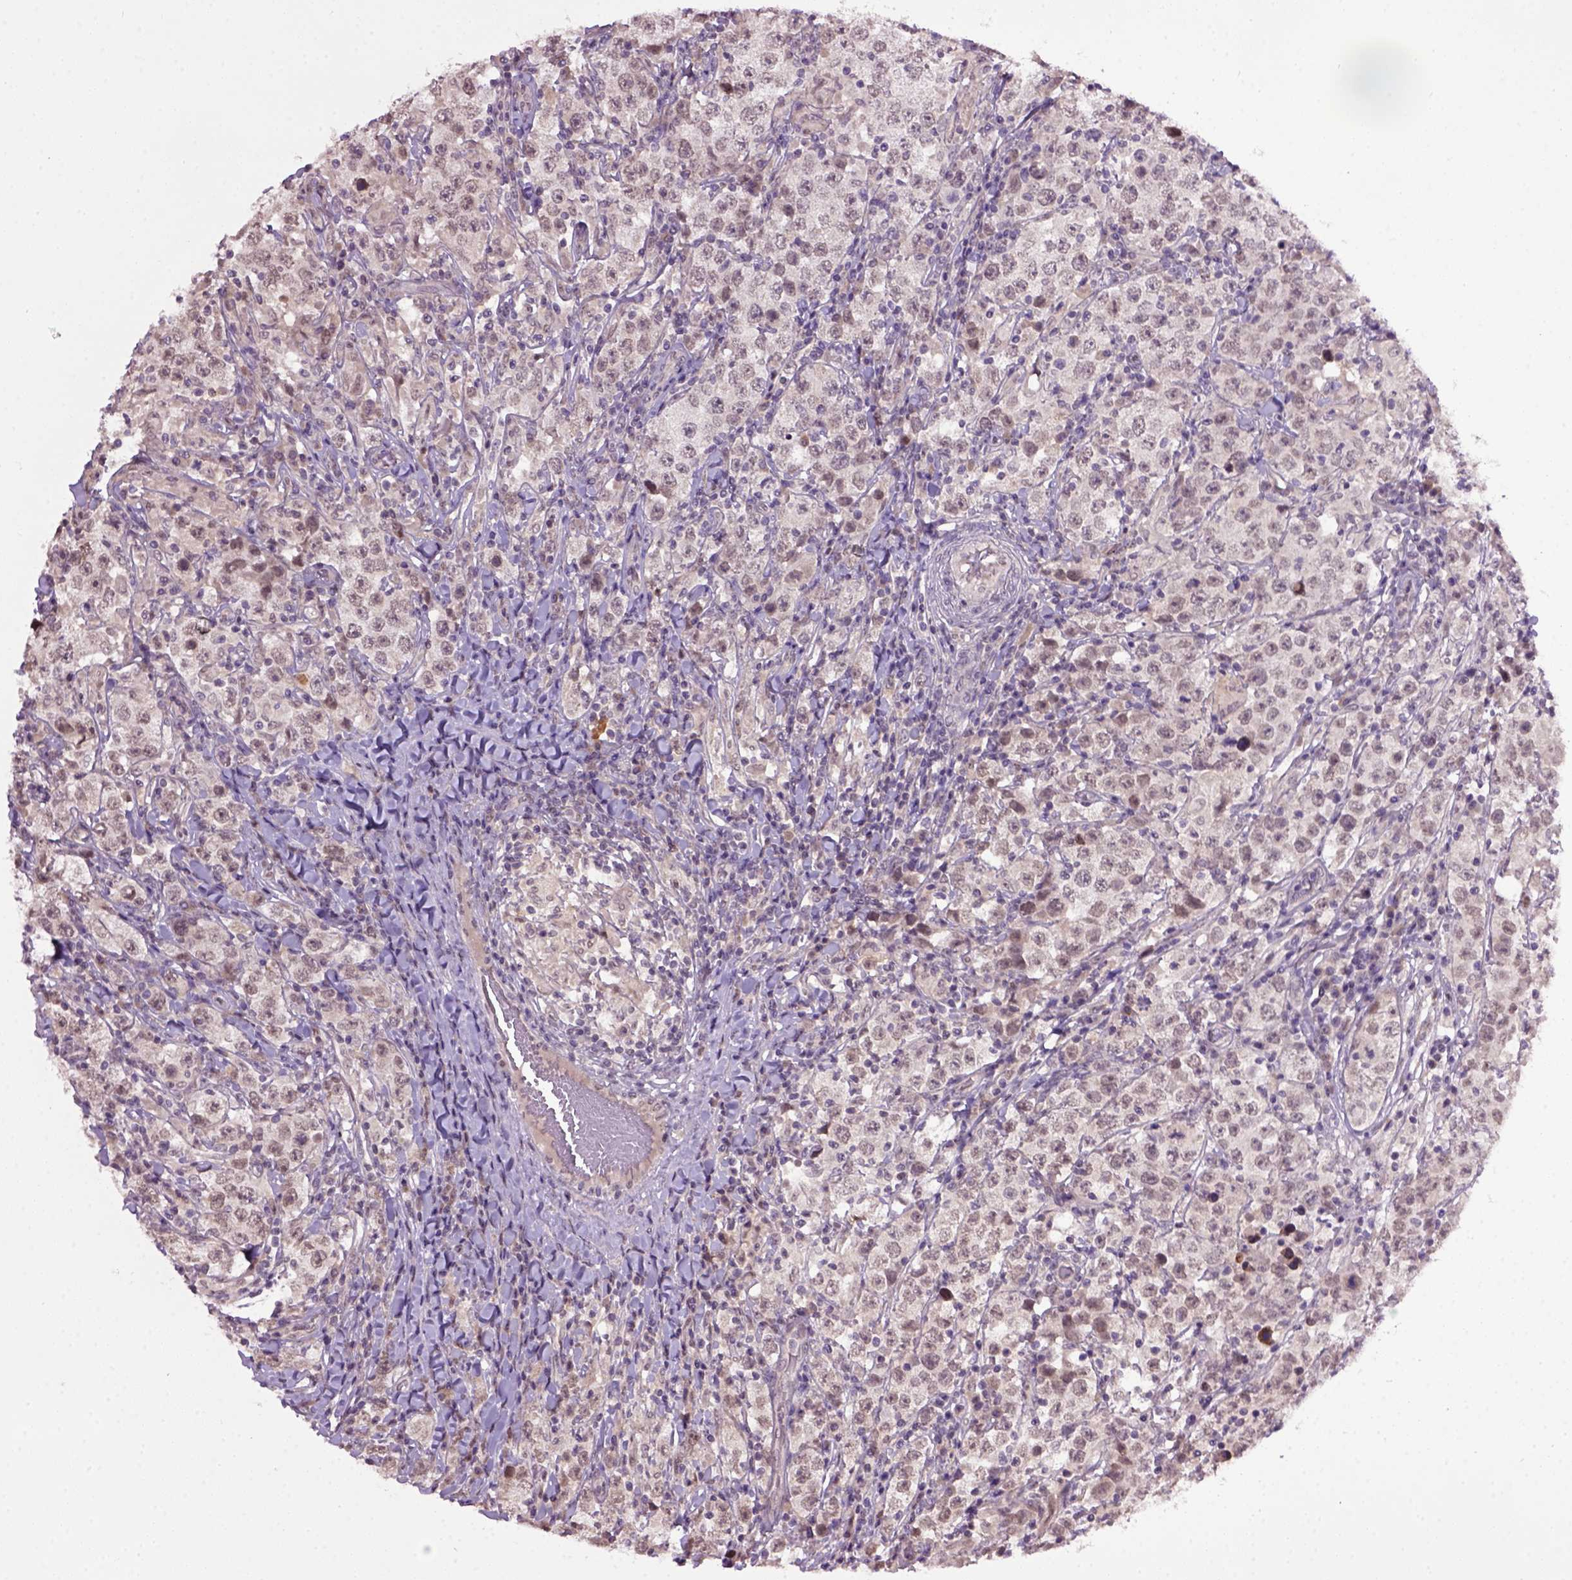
{"staining": {"intensity": "negative", "quantity": "none", "location": "none"}, "tissue": "testis cancer", "cell_type": "Tumor cells", "image_type": "cancer", "snomed": [{"axis": "morphology", "description": "Seminoma, NOS"}, {"axis": "morphology", "description": "Carcinoma, Embryonal, NOS"}, {"axis": "topography", "description": "Testis"}], "caption": "The photomicrograph reveals no staining of tumor cells in testis seminoma.", "gene": "RAB43", "patient": {"sex": "male", "age": 41}}